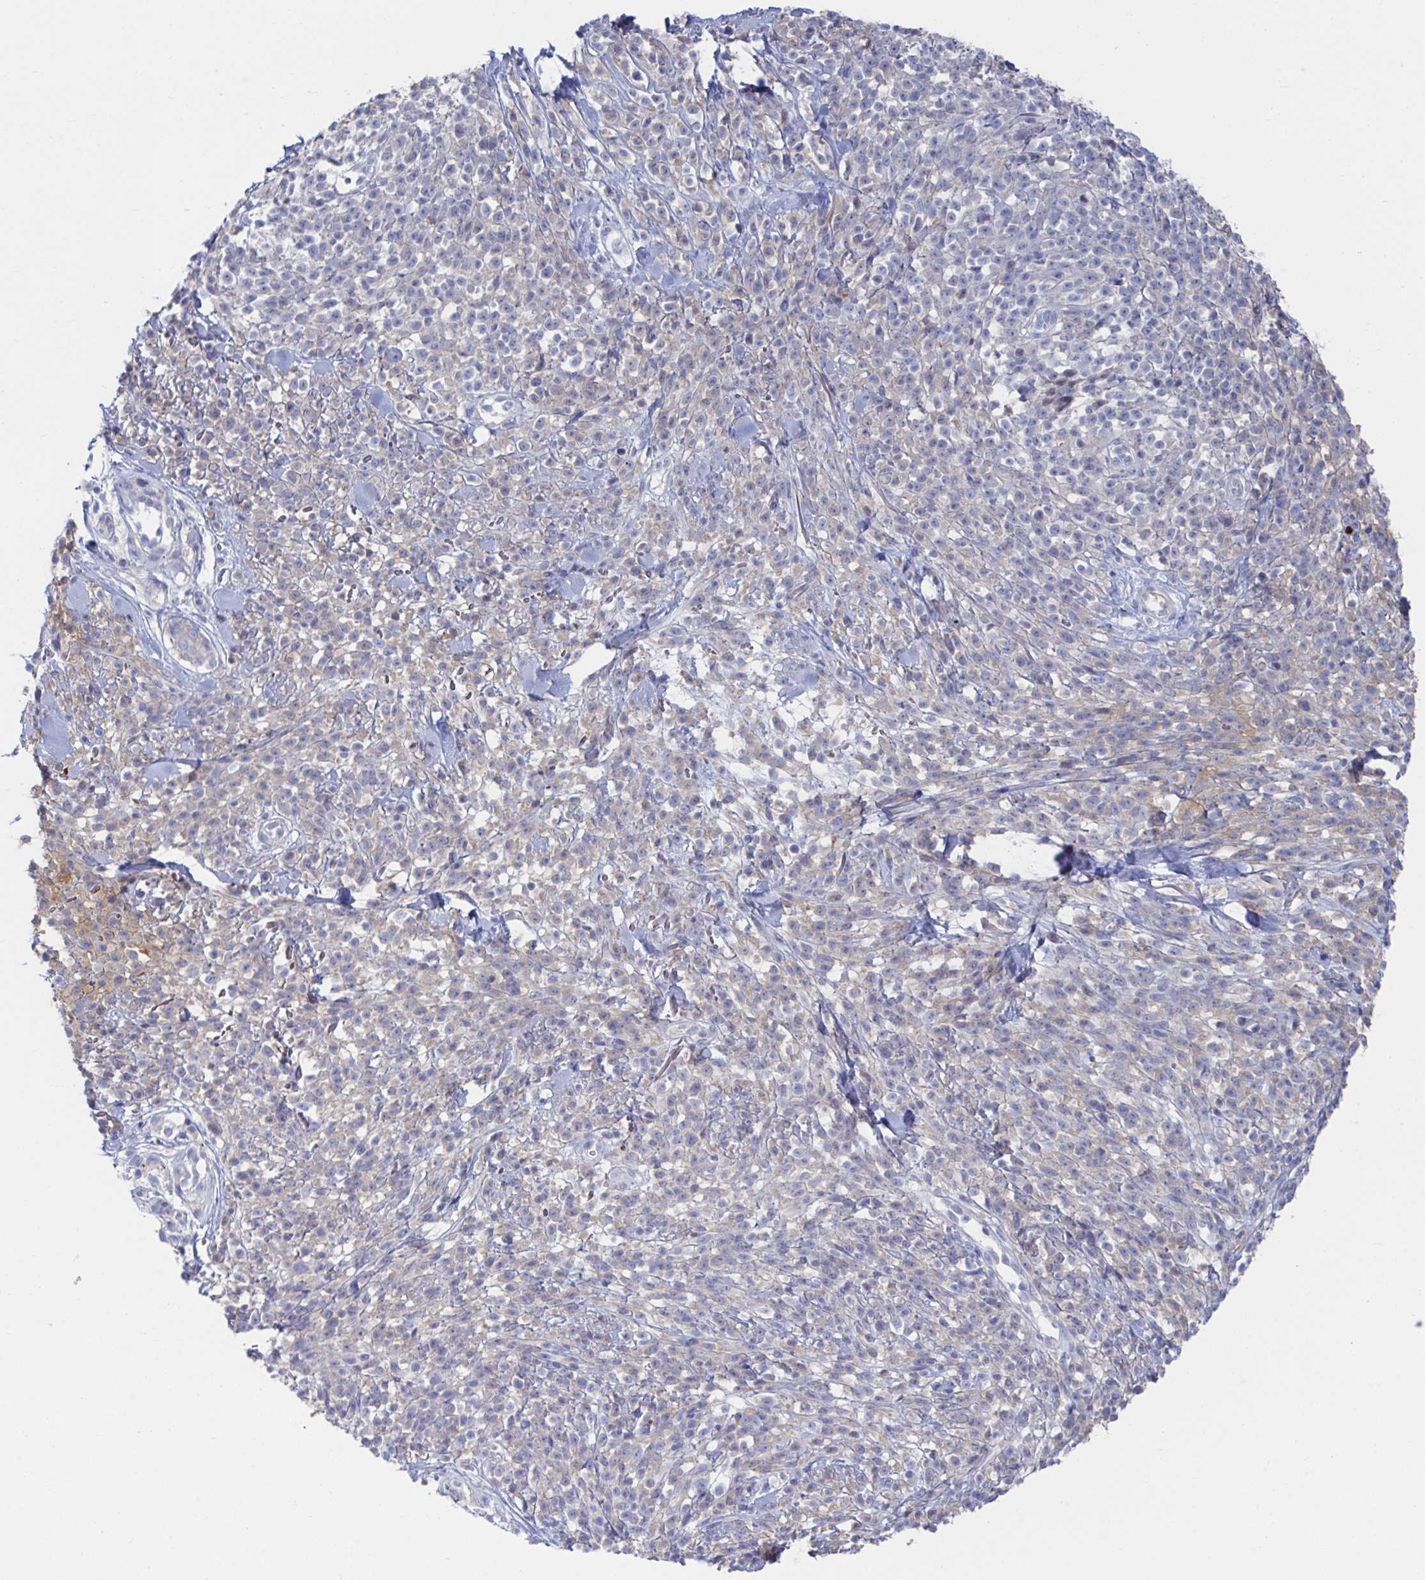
{"staining": {"intensity": "negative", "quantity": "none", "location": "none"}, "tissue": "melanoma", "cell_type": "Tumor cells", "image_type": "cancer", "snomed": [{"axis": "morphology", "description": "Malignant melanoma, NOS"}, {"axis": "topography", "description": "Skin"}, {"axis": "topography", "description": "Skin of trunk"}], "caption": "High power microscopy photomicrograph of an immunohistochemistry micrograph of malignant melanoma, revealing no significant positivity in tumor cells.", "gene": "TNFAIP6", "patient": {"sex": "male", "age": 74}}